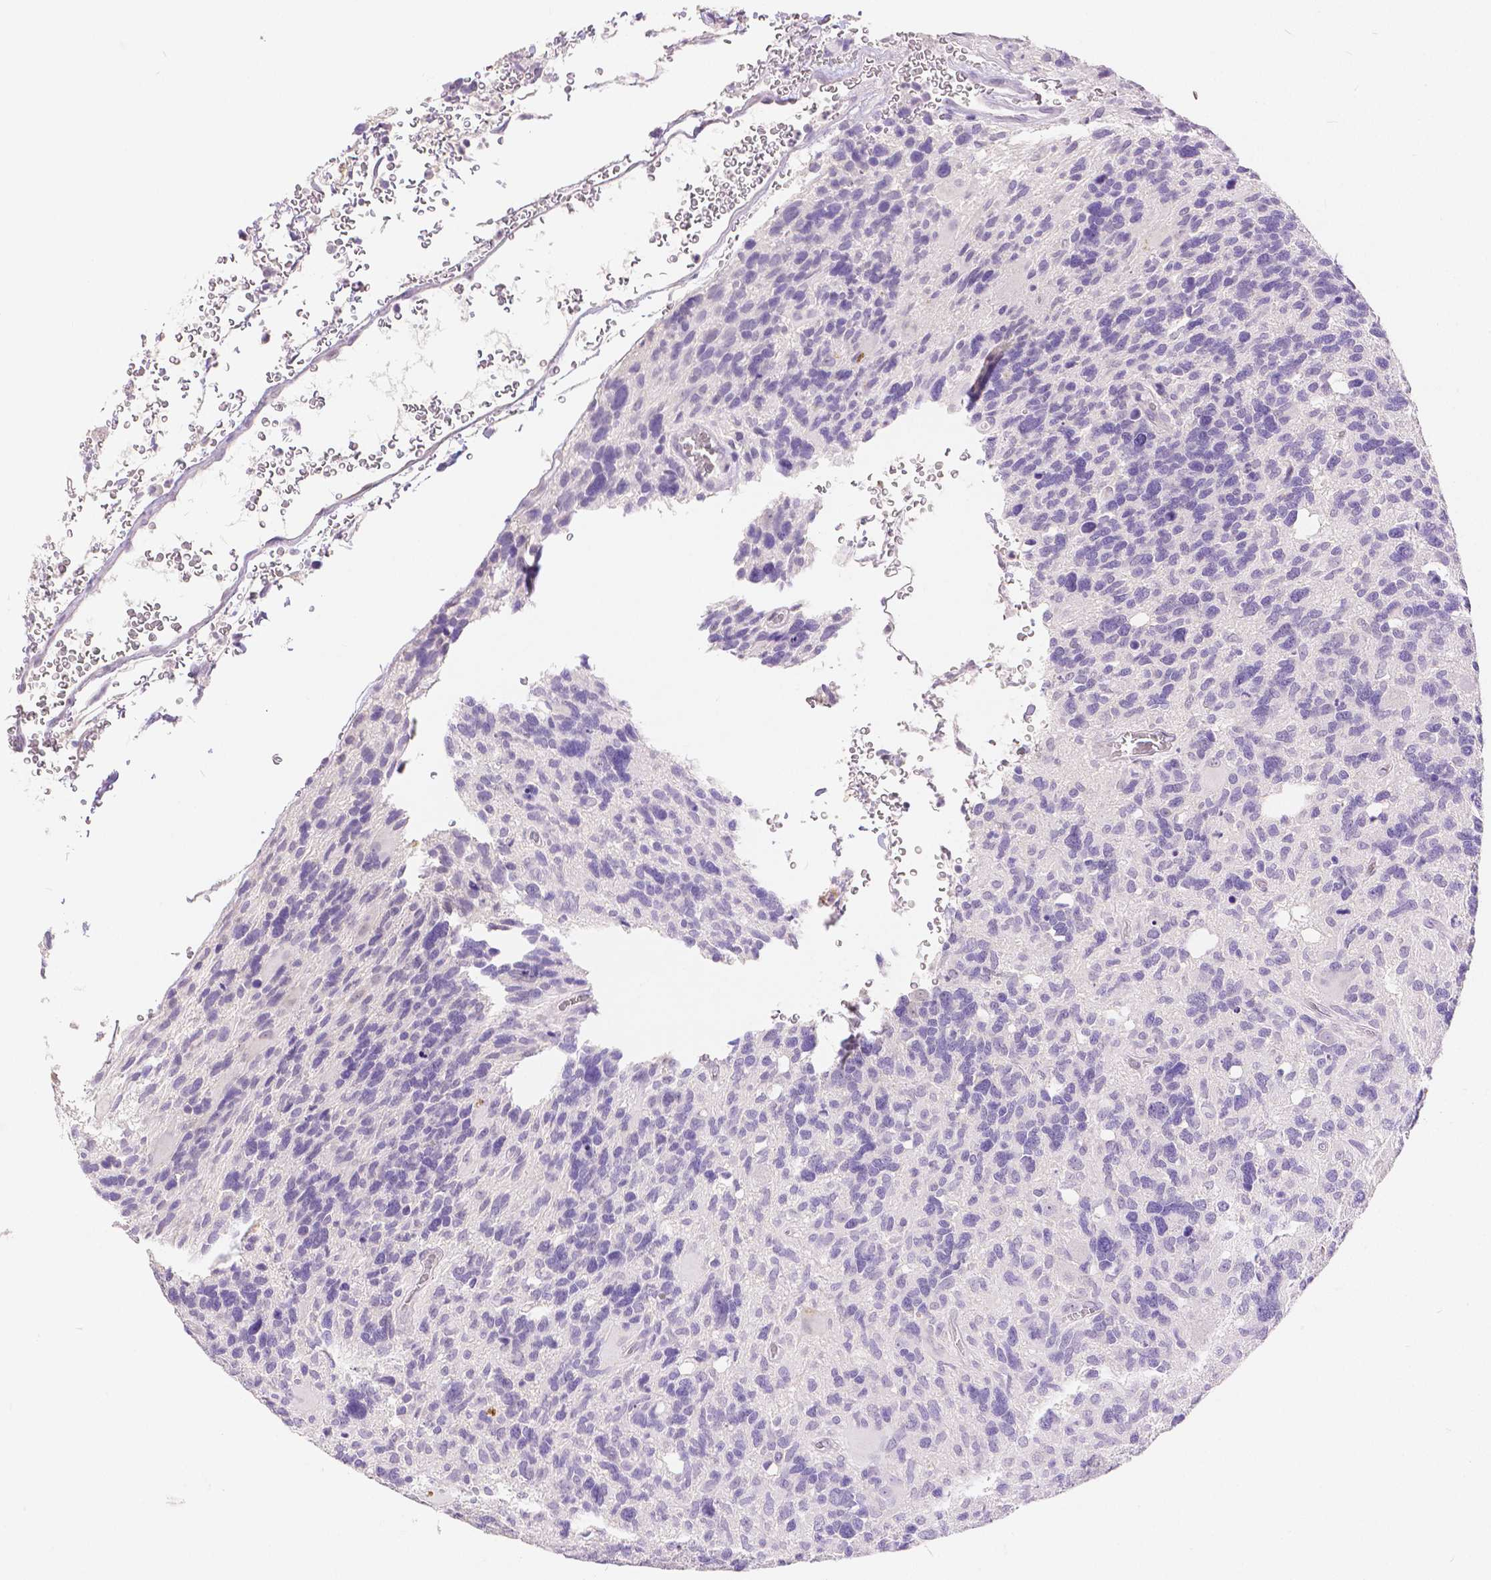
{"staining": {"intensity": "negative", "quantity": "none", "location": "none"}, "tissue": "glioma", "cell_type": "Tumor cells", "image_type": "cancer", "snomed": [{"axis": "morphology", "description": "Glioma, malignant, High grade"}, {"axis": "topography", "description": "Brain"}], "caption": "This is an immunohistochemistry (IHC) histopathology image of human high-grade glioma (malignant). There is no expression in tumor cells.", "gene": "HNF1B", "patient": {"sex": "male", "age": 49}}